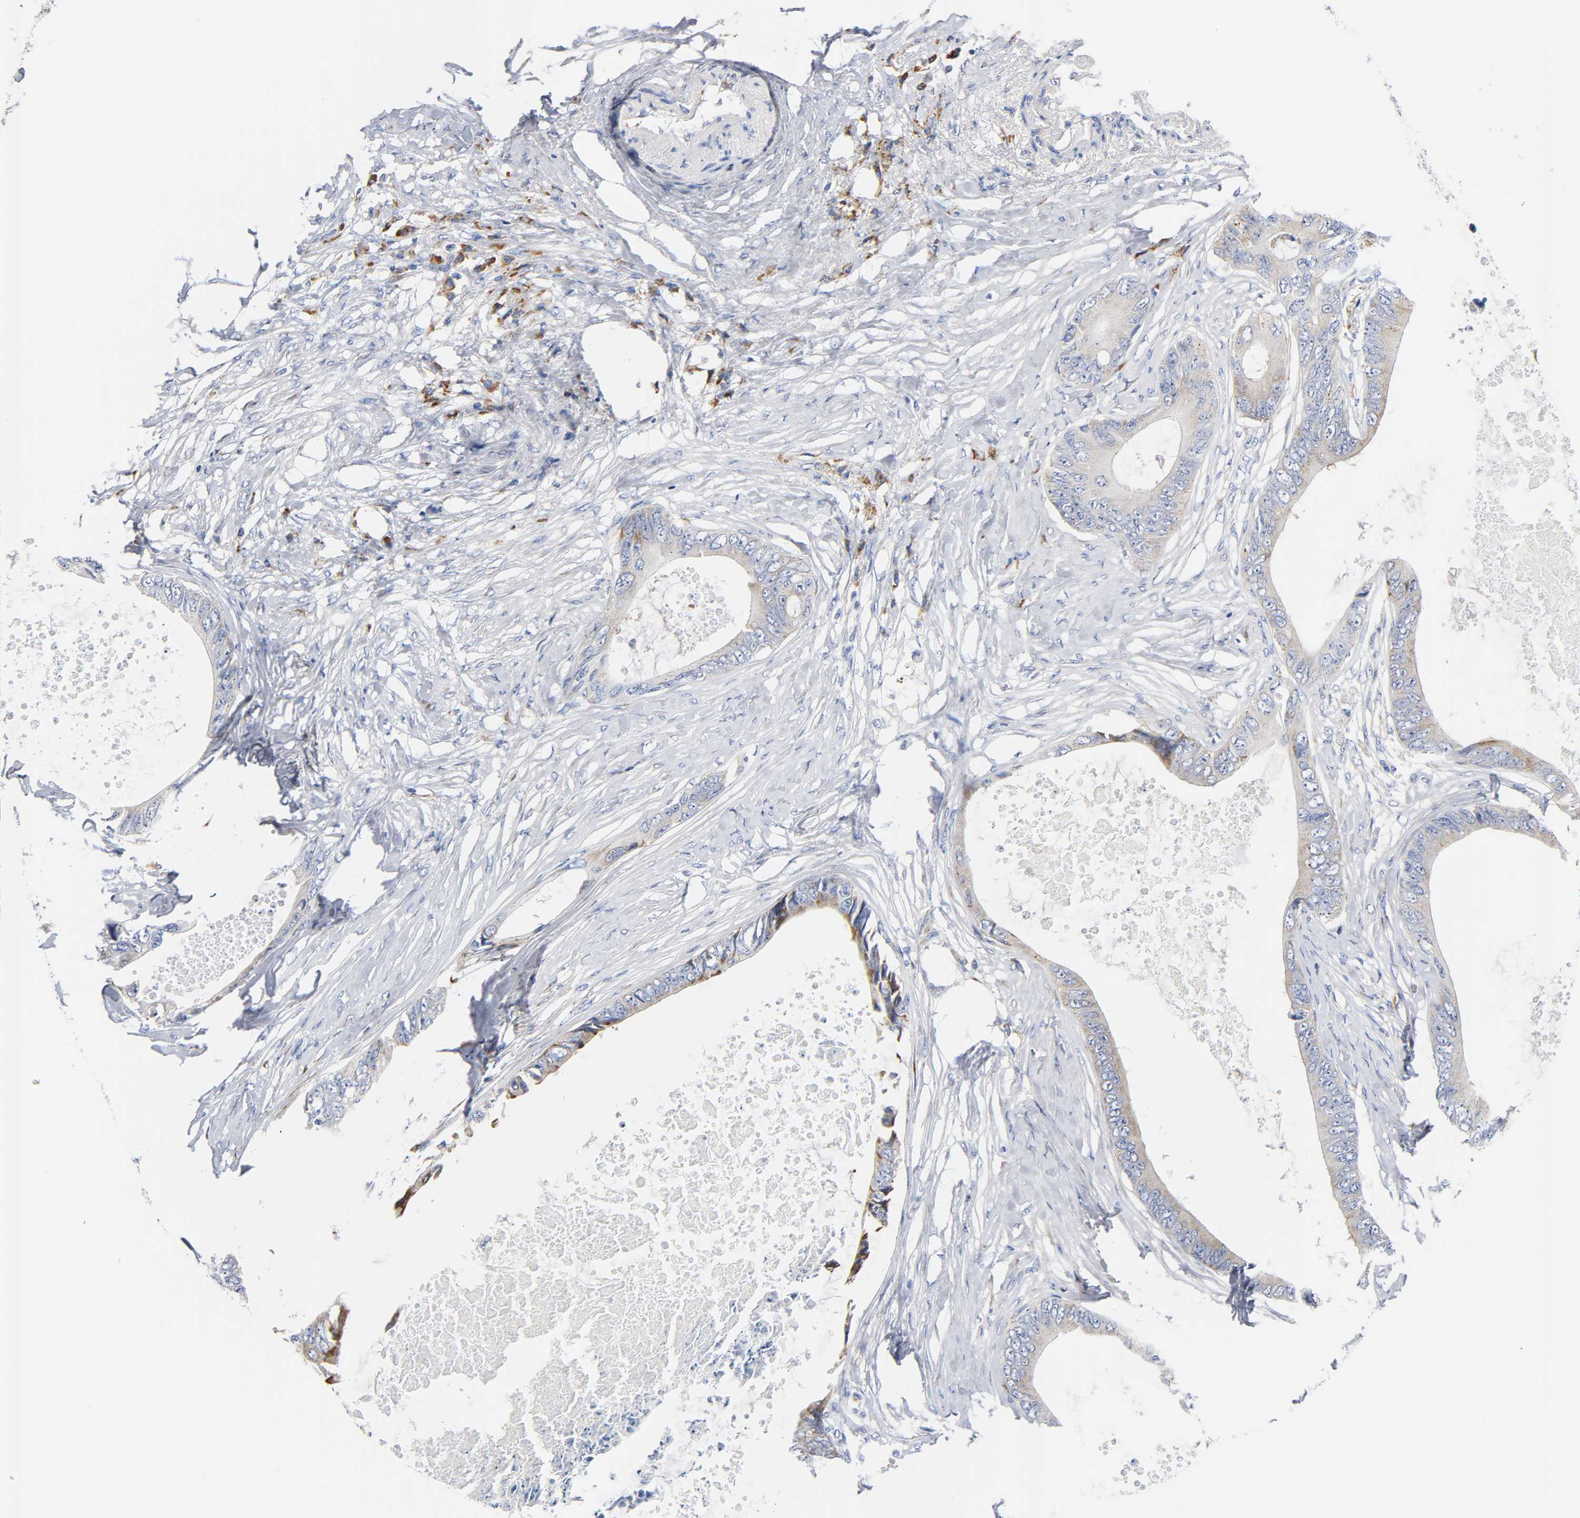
{"staining": {"intensity": "weak", "quantity": ">75%", "location": "cytoplasmic/membranous"}, "tissue": "colorectal cancer", "cell_type": "Tumor cells", "image_type": "cancer", "snomed": [{"axis": "morphology", "description": "Normal tissue, NOS"}, {"axis": "morphology", "description": "Adenocarcinoma, NOS"}, {"axis": "topography", "description": "Rectum"}, {"axis": "topography", "description": "Peripheral nerve tissue"}], "caption": "Protein expression analysis of colorectal cancer exhibits weak cytoplasmic/membranous staining in about >75% of tumor cells. (Stains: DAB (3,3'-diaminobenzidine) in brown, nuclei in blue, Microscopy: brightfield microscopy at high magnification).", "gene": "REL", "patient": {"sex": "female", "age": 77}}